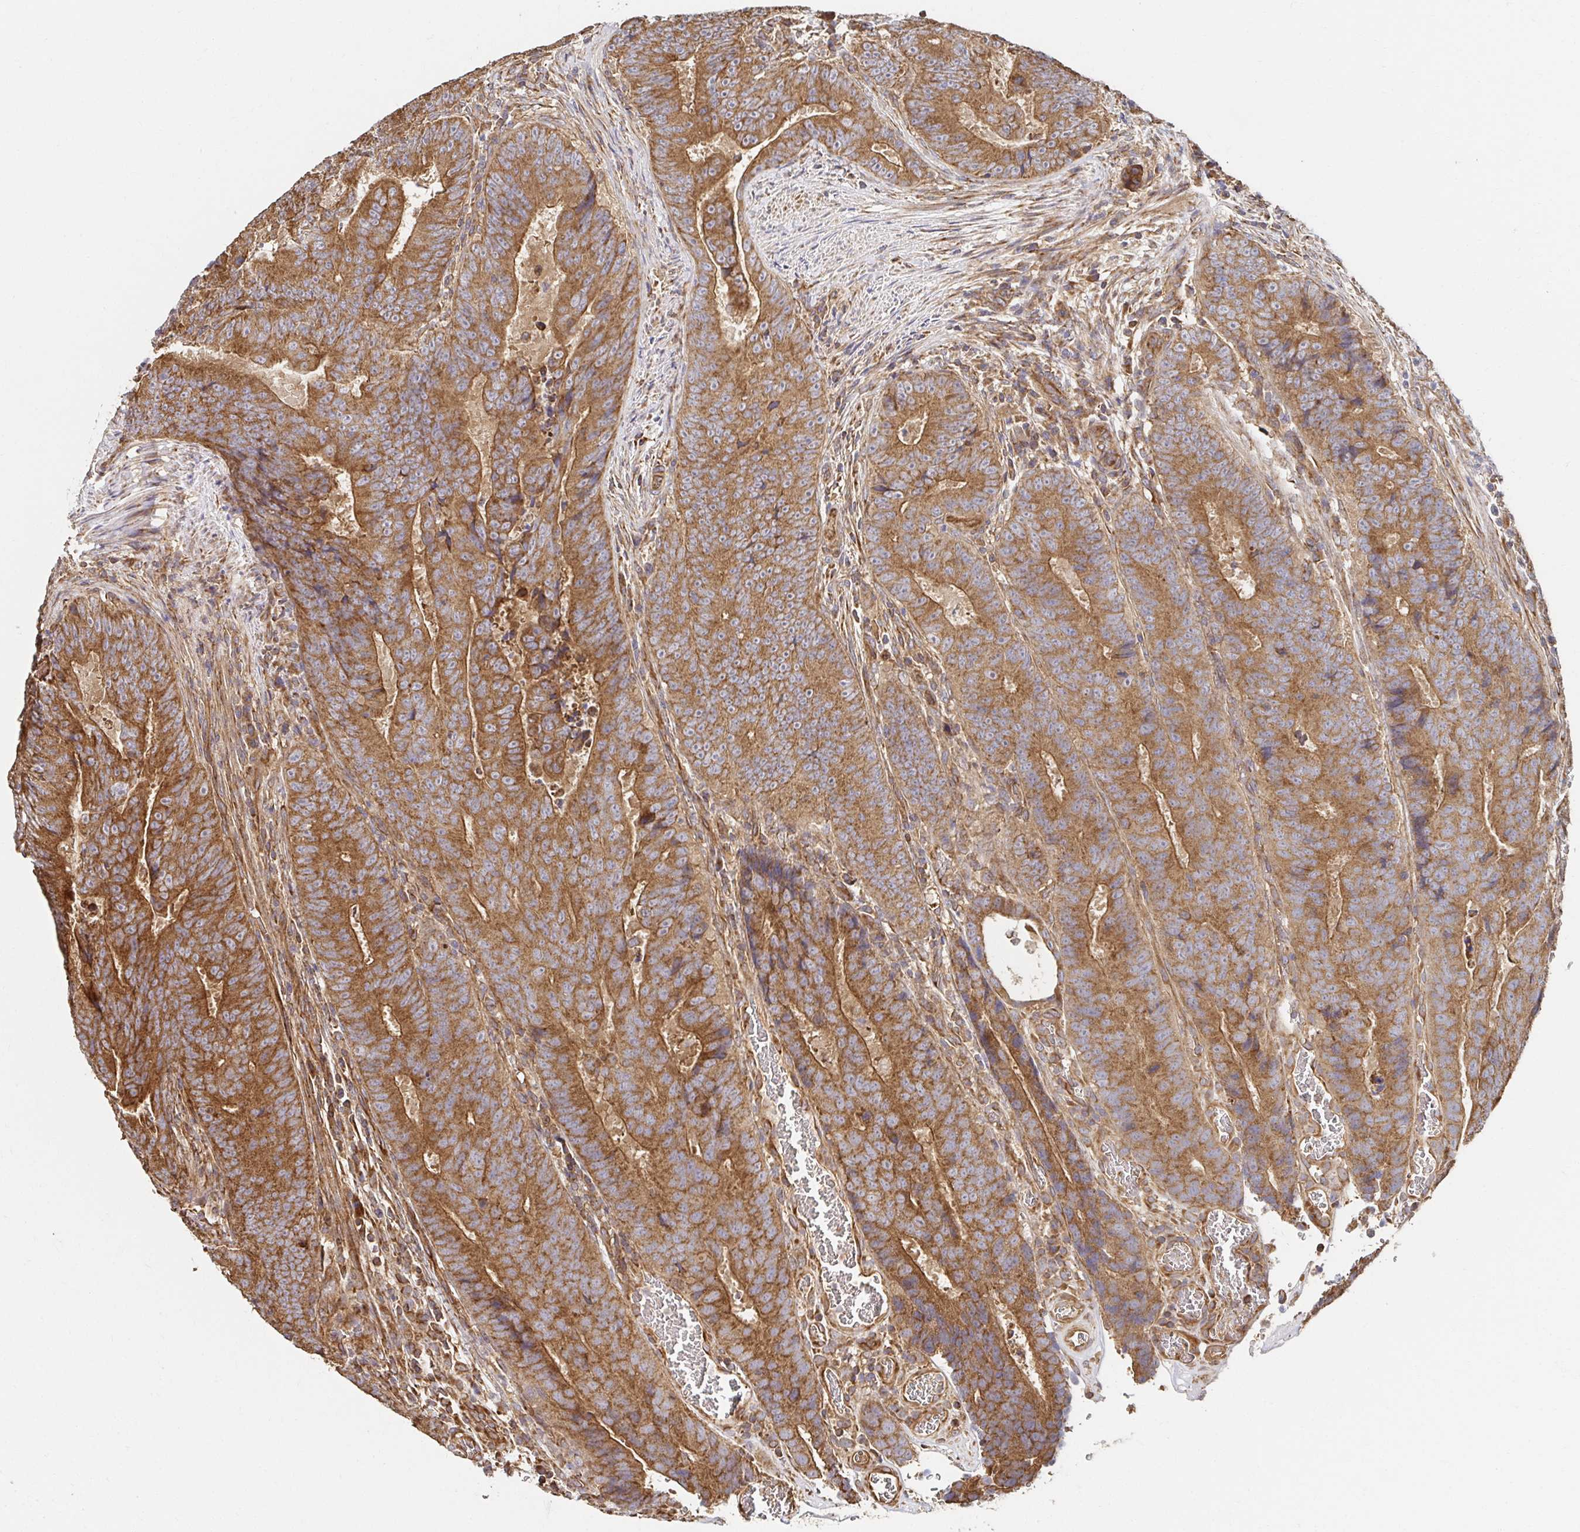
{"staining": {"intensity": "moderate", "quantity": ">75%", "location": "cytoplasmic/membranous"}, "tissue": "colorectal cancer", "cell_type": "Tumor cells", "image_type": "cancer", "snomed": [{"axis": "morphology", "description": "Adenocarcinoma, NOS"}, {"axis": "topography", "description": "Colon"}], "caption": "Colorectal adenocarcinoma stained with immunohistochemistry (IHC) demonstrates moderate cytoplasmic/membranous positivity in approximately >75% of tumor cells.", "gene": "APBB1", "patient": {"sex": "female", "age": 48}}